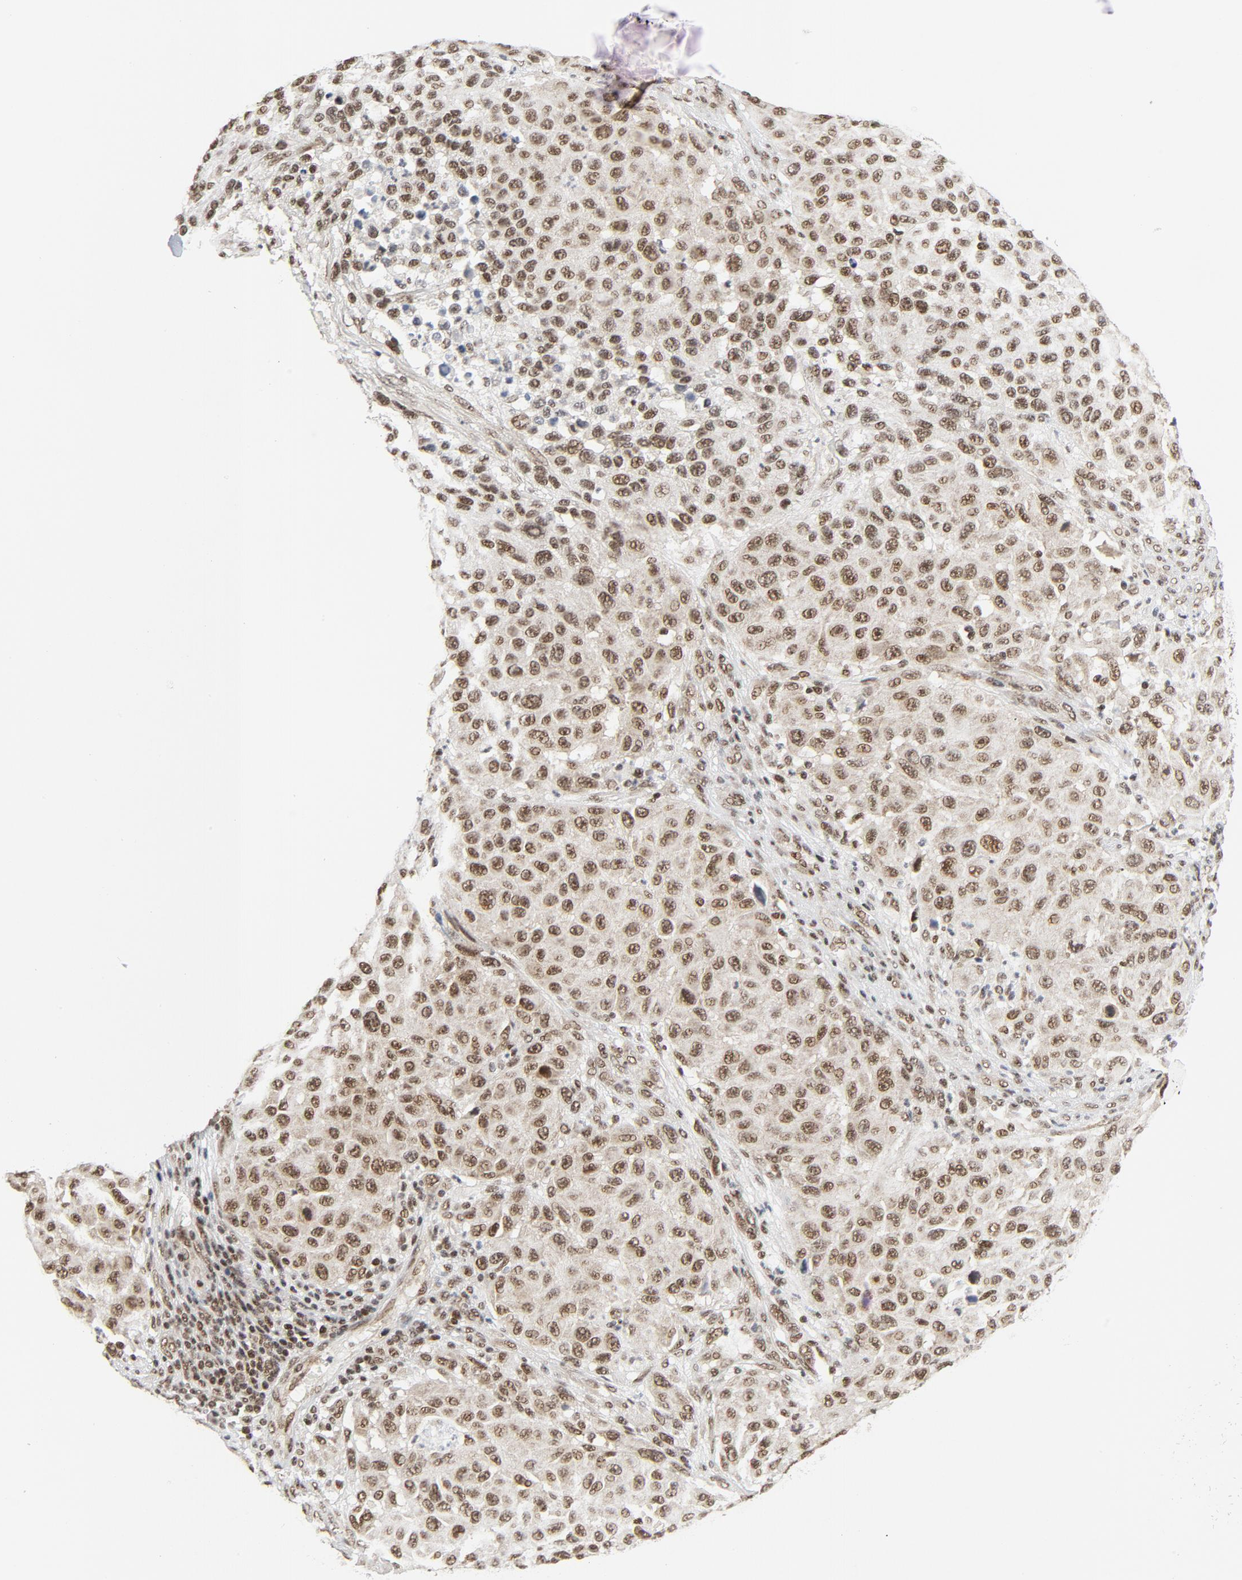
{"staining": {"intensity": "moderate", "quantity": ">75%", "location": "nuclear"}, "tissue": "melanoma", "cell_type": "Tumor cells", "image_type": "cancer", "snomed": [{"axis": "morphology", "description": "Malignant melanoma, Metastatic site"}, {"axis": "topography", "description": "Lymph node"}], "caption": "Melanoma stained with DAB IHC displays medium levels of moderate nuclear positivity in about >75% of tumor cells.", "gene": "ERCC1", "patient": {"sex": "male", "age": 61}}